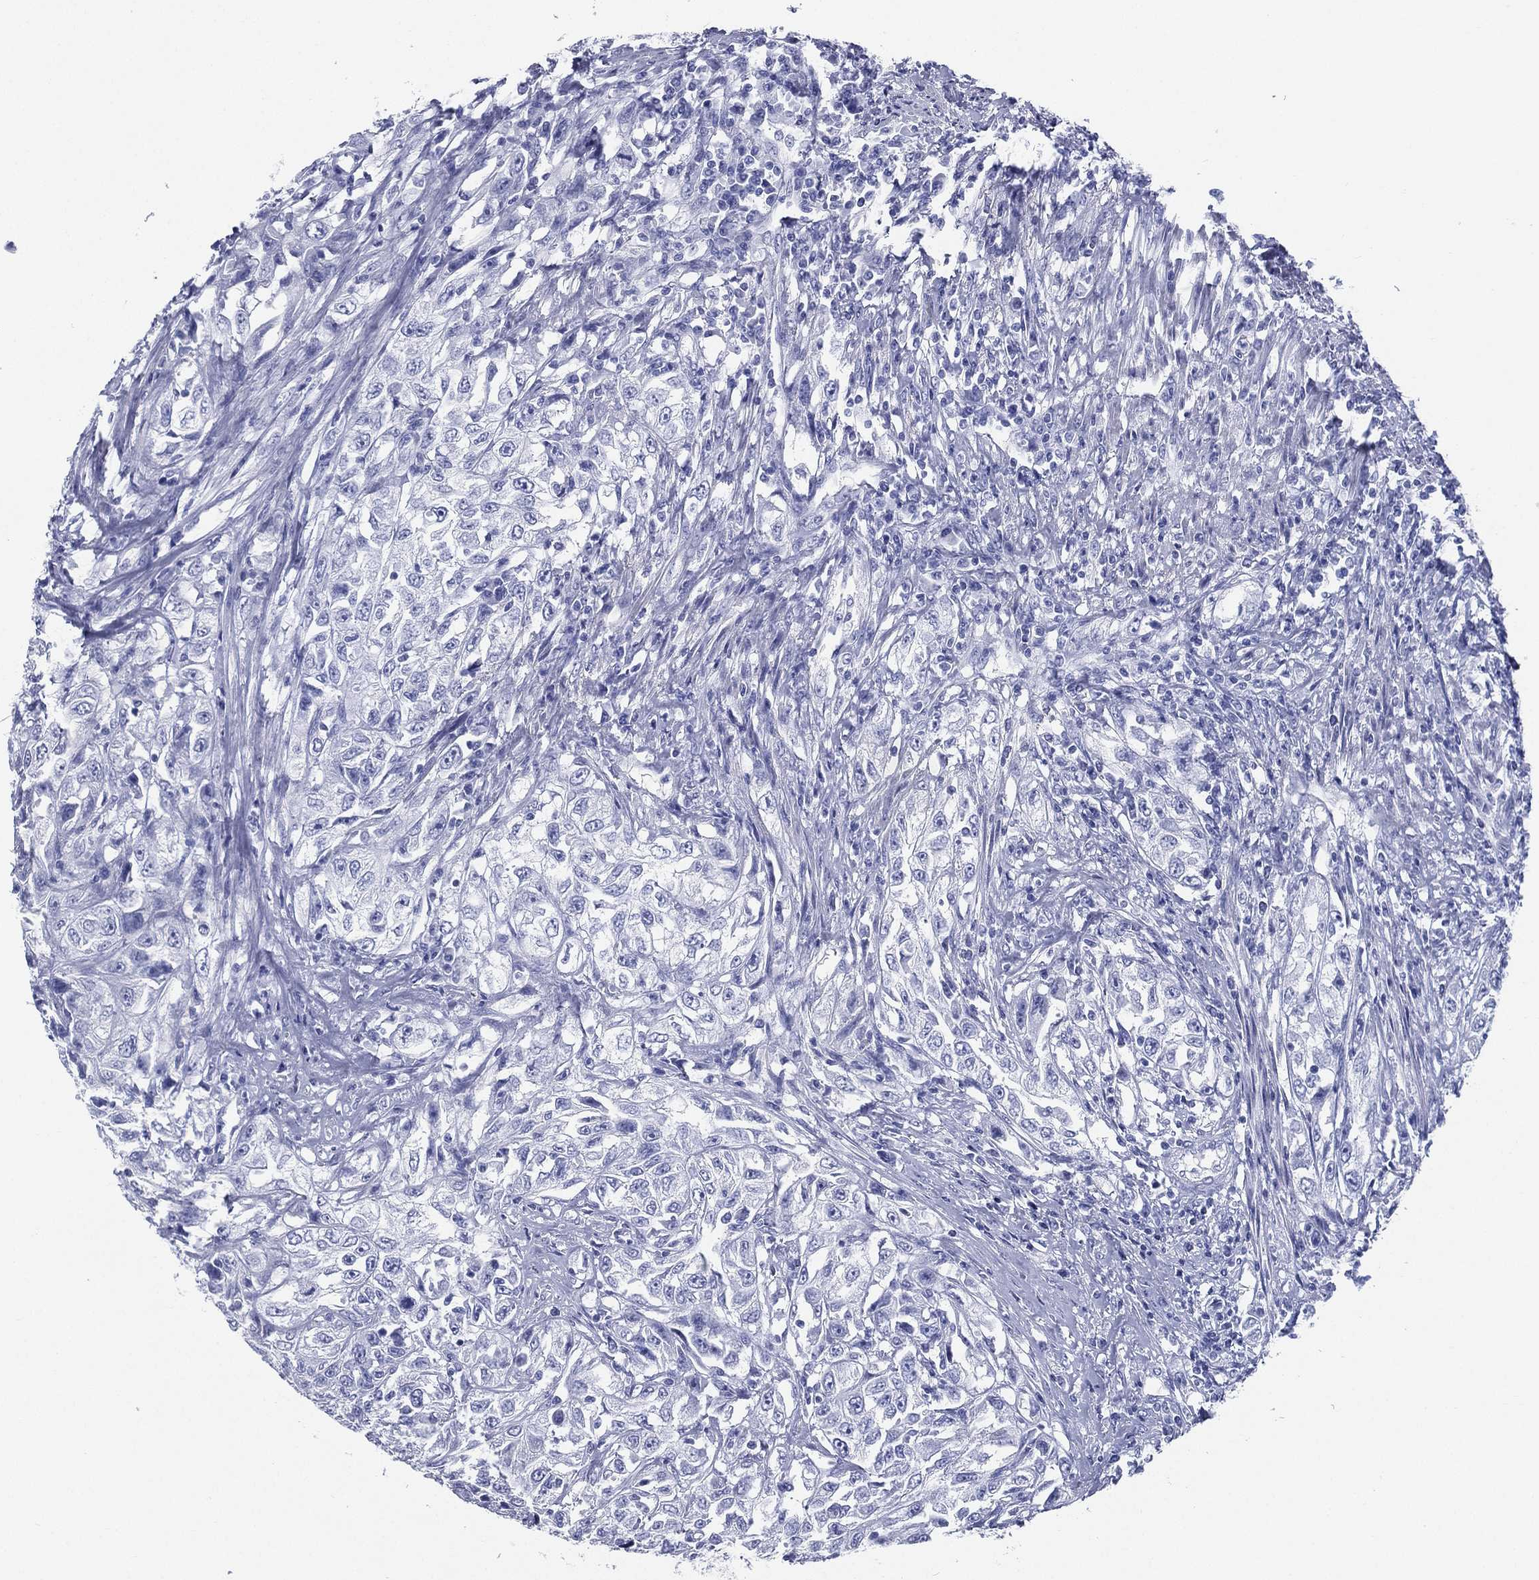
{"staining": {"intensity": "negative", "quantity": "none", "location": "none"}, "tissue": "urothelial cancer", "cell_type": "Tumor cells", "image_type": "cancer", "snomed": [{"axis": "morphology", "description": "Urothelial carcinoma, High grade"}, {"axis": "topography", "description": "Urinary bladder"}], "caption": "Tumor cells show no significant positivity in urothelial carcinoma (high-grade).", "gene": "RSPH4A", "patient": {"sex": "female", "age": 56}}